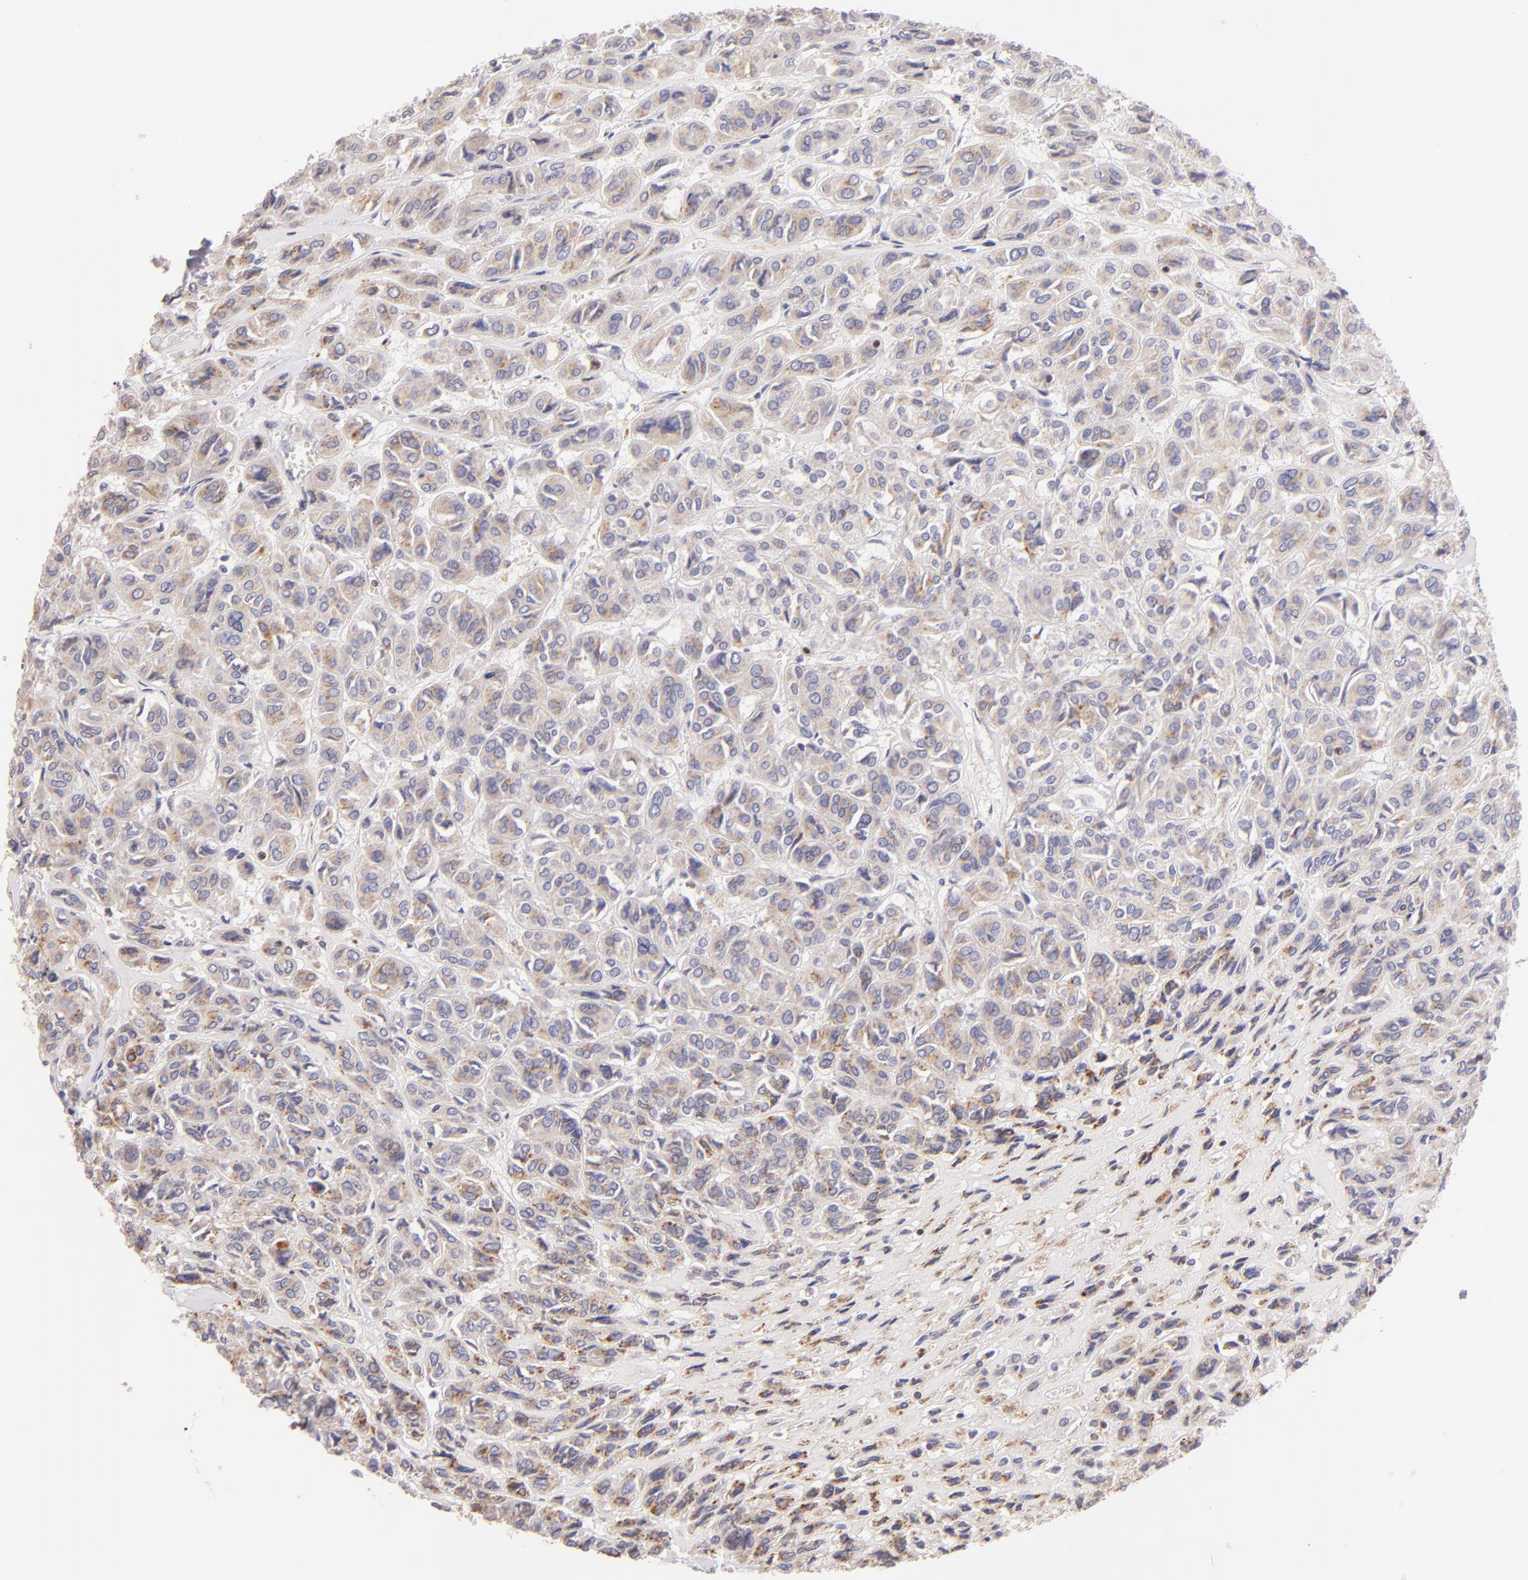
{"staining": {"intensity": "weak", "quantity": ">75%", "location": "cytoplasmic/membranous"}, "tissue": "thyroid cancer", "cell_type": "Tumor cells", "image_type": "cancer", "snomed": [{"axis": "morphology", "description": "Follicular adenoma carcinoma, NOS"}, {"axis": "topography", "description": "Thyroid gland"}], "caption": "This photomicrograph reveals thyroid cancer stained with immunohistochemistry to label a protein in brown. The cytoplasmic/membranous of tumor cells show weak positivity for the protein. Nuclei are counter-stained blue.", "gene": "ZAP70", "patient": {"sex": "female", "age": 71}}